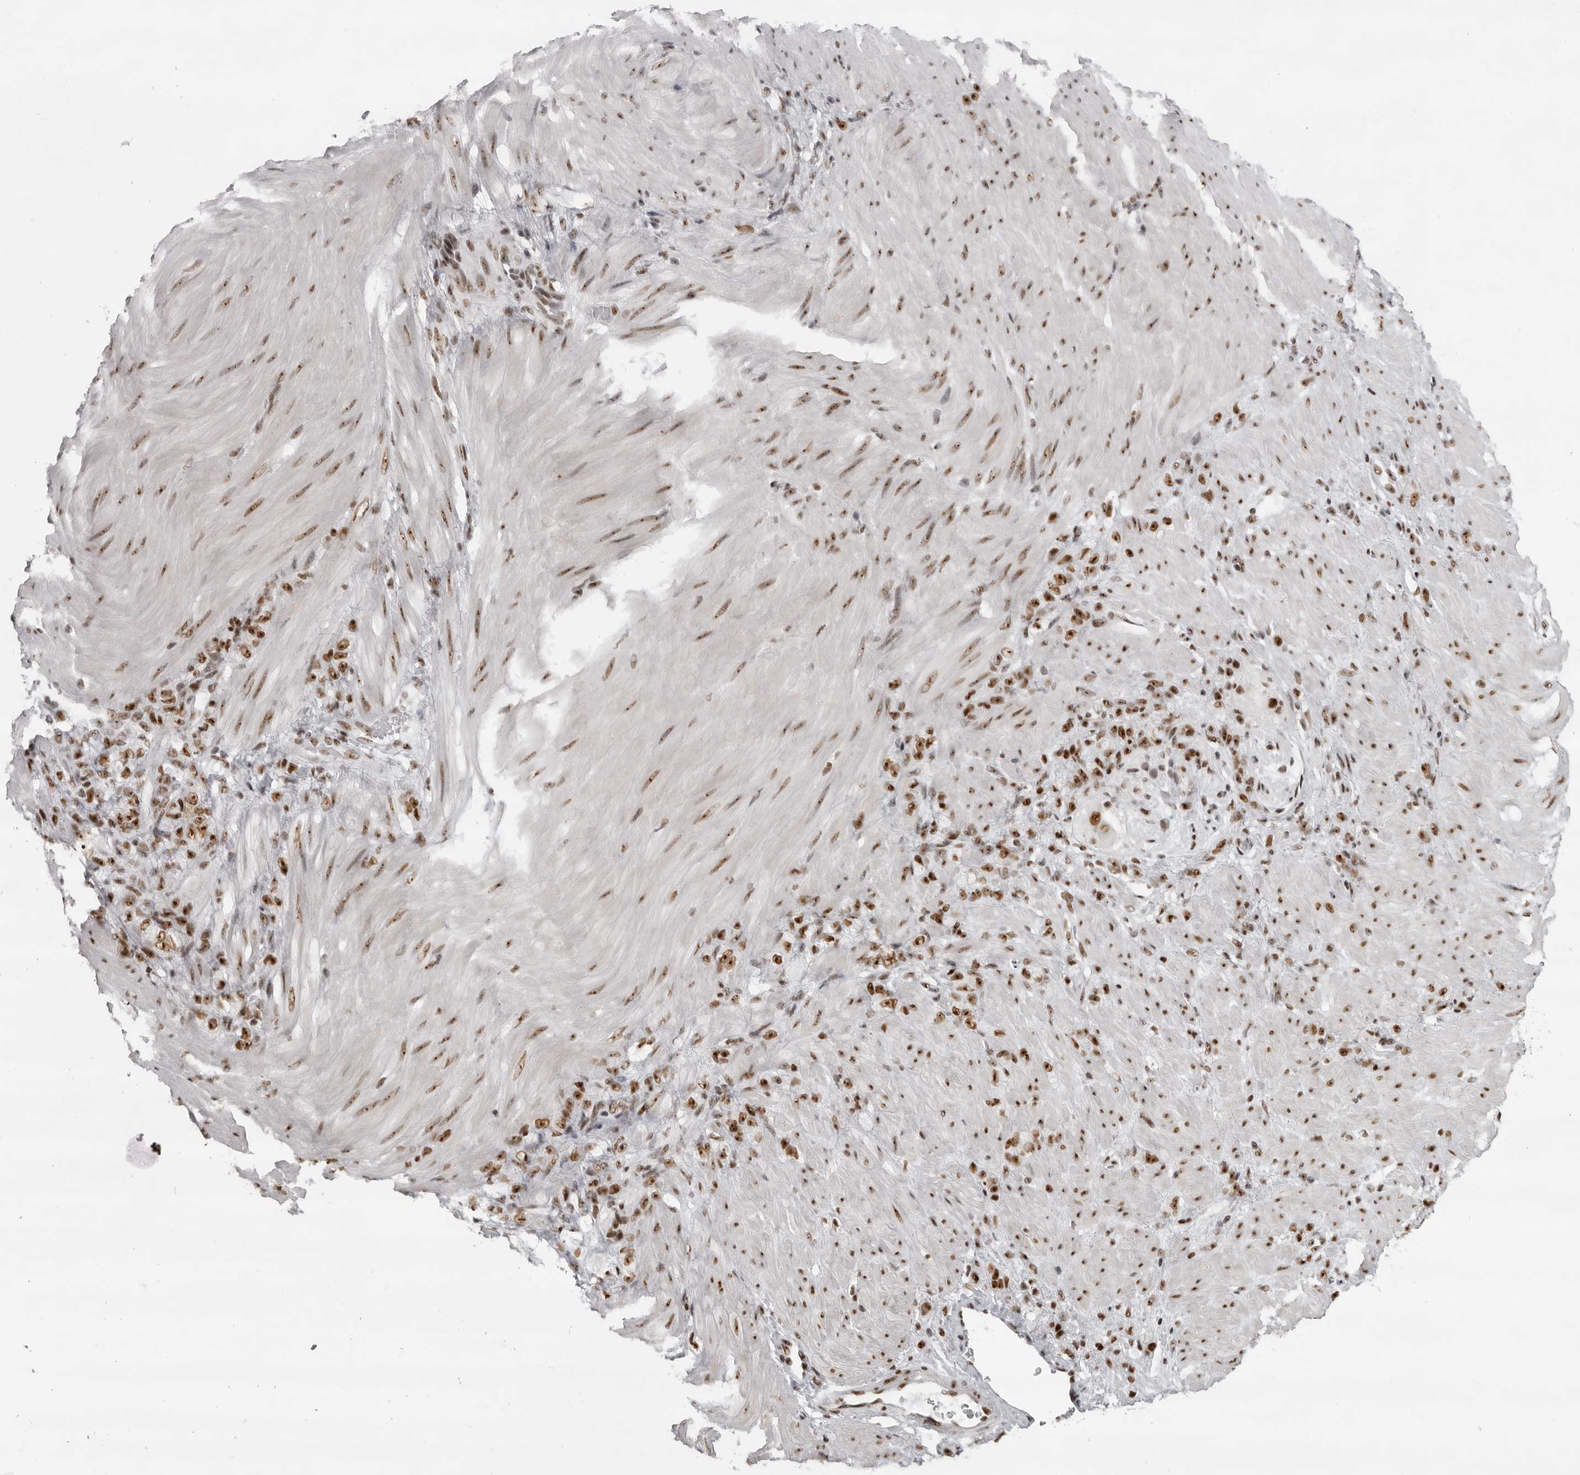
{"staining": {"intensity": "moderate", "quantity": ">75%", "location": "nuclear"}, "tissue": "stomach cancer", "cell_type": "Tumor cells", "image_type": "cancer", "snomed": [{"axis": "morphology", "description": "Normal tissue, NOS"}, {"axis": "morphology", "description": "Adenocarcinoma, NOS"}, {"axis": "topography", "description": "Stomach"}], "caption": "High-power microscopy captured an immunohistochemistry micrograph of adenocarcinoma (stomach), revealing moderate nuclear positivity in approximately >75% of tumor cells.", "gene": "DHX9", "patient": {"sex": "male", "age": 82}}